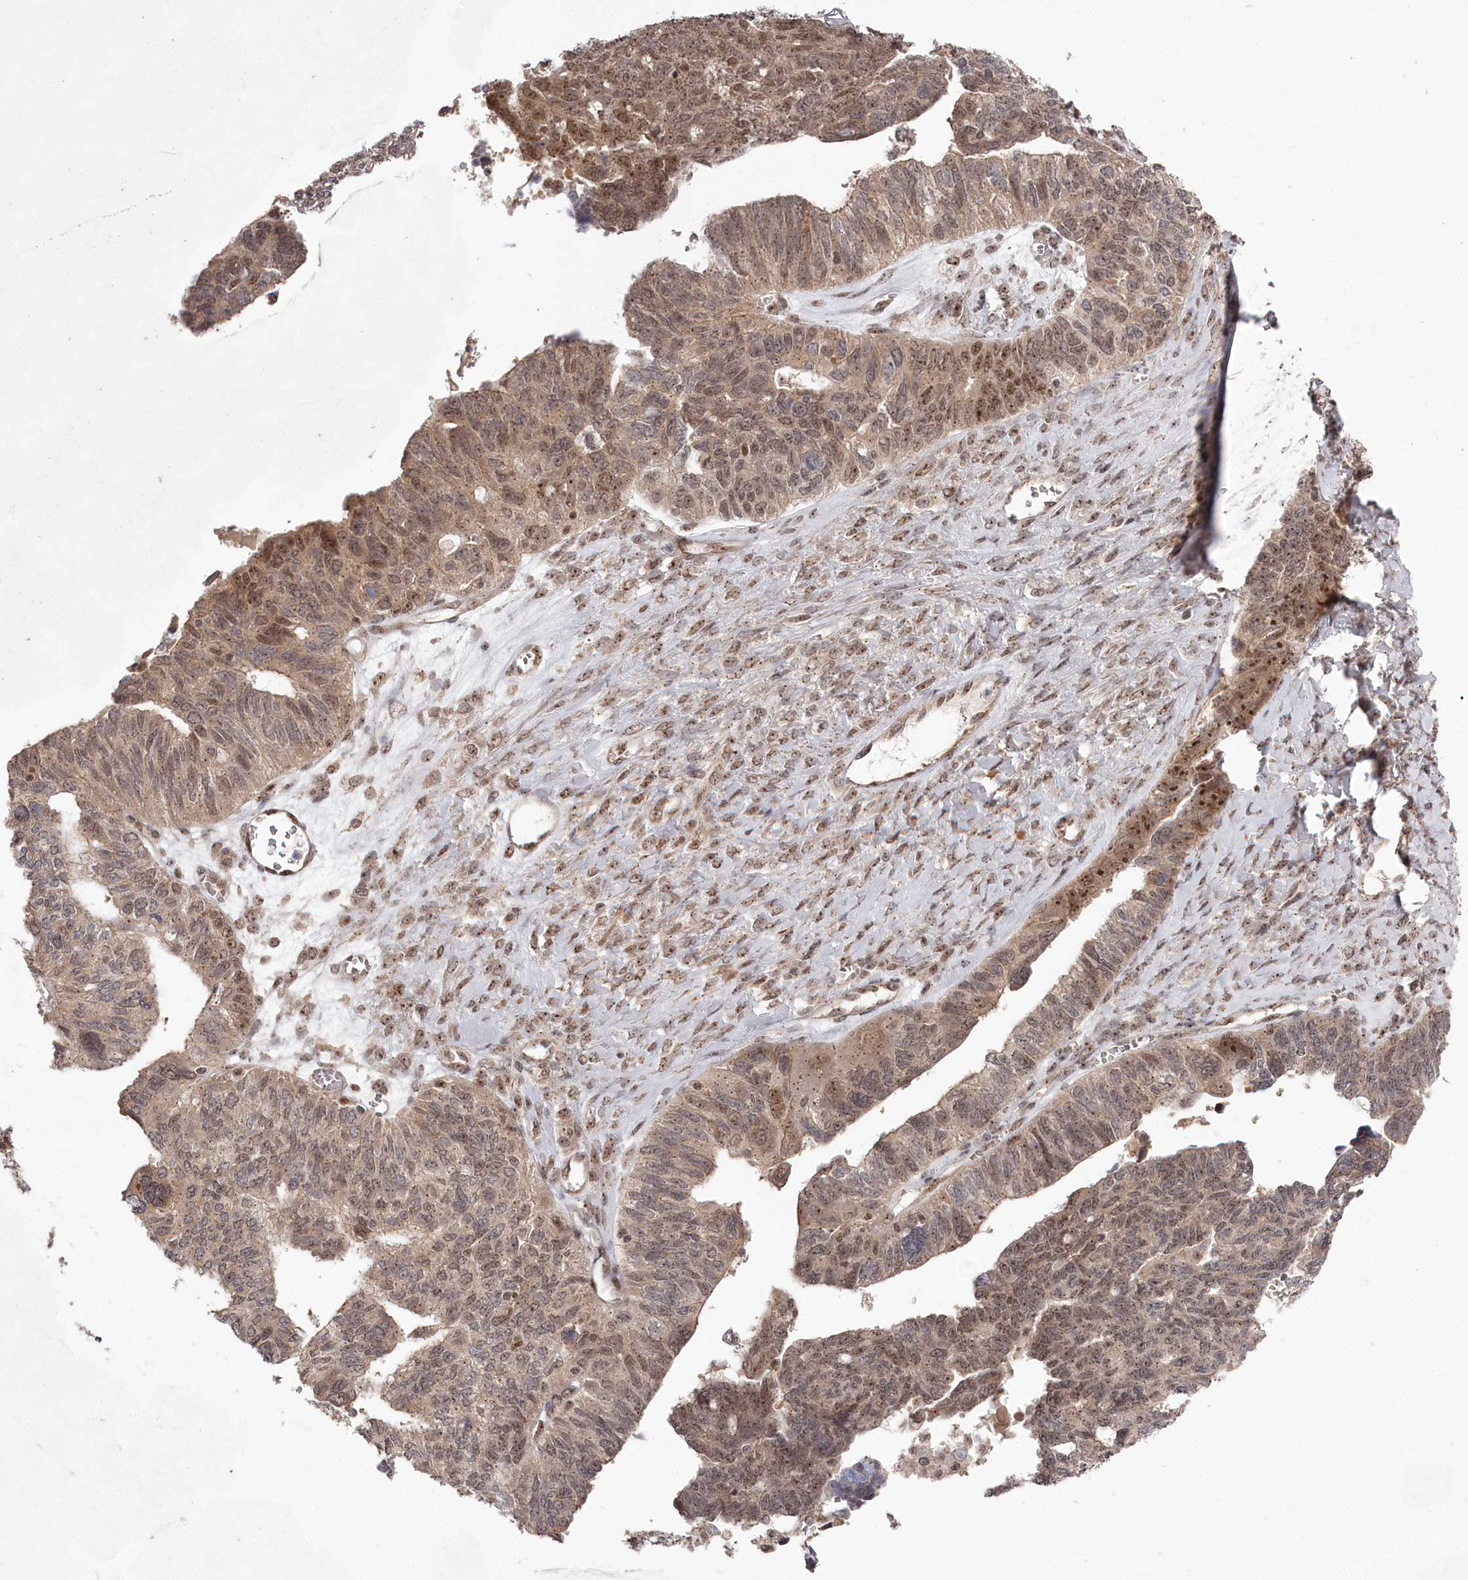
{"staining": {"intensity": "moderate", "quantity": "25%-75%", "location": "nuclear"}, "tissue": "ovarian cancer", "cell_type": "Tumor cells", "image_type": "cancer", "snomed": [{"axis": "morphology", "description": "Cystadenocarcinoma, serous, NOS"}, {"axis": "topography", "description": "Ovary"}], "caption": "Serous cystadenocarcinoma (ovarian) stained for a protein displays moderate nuclear positivity in tumor cells.", "gene": "EXOSC1", "patient": {"sex": "female", "age": 79}}